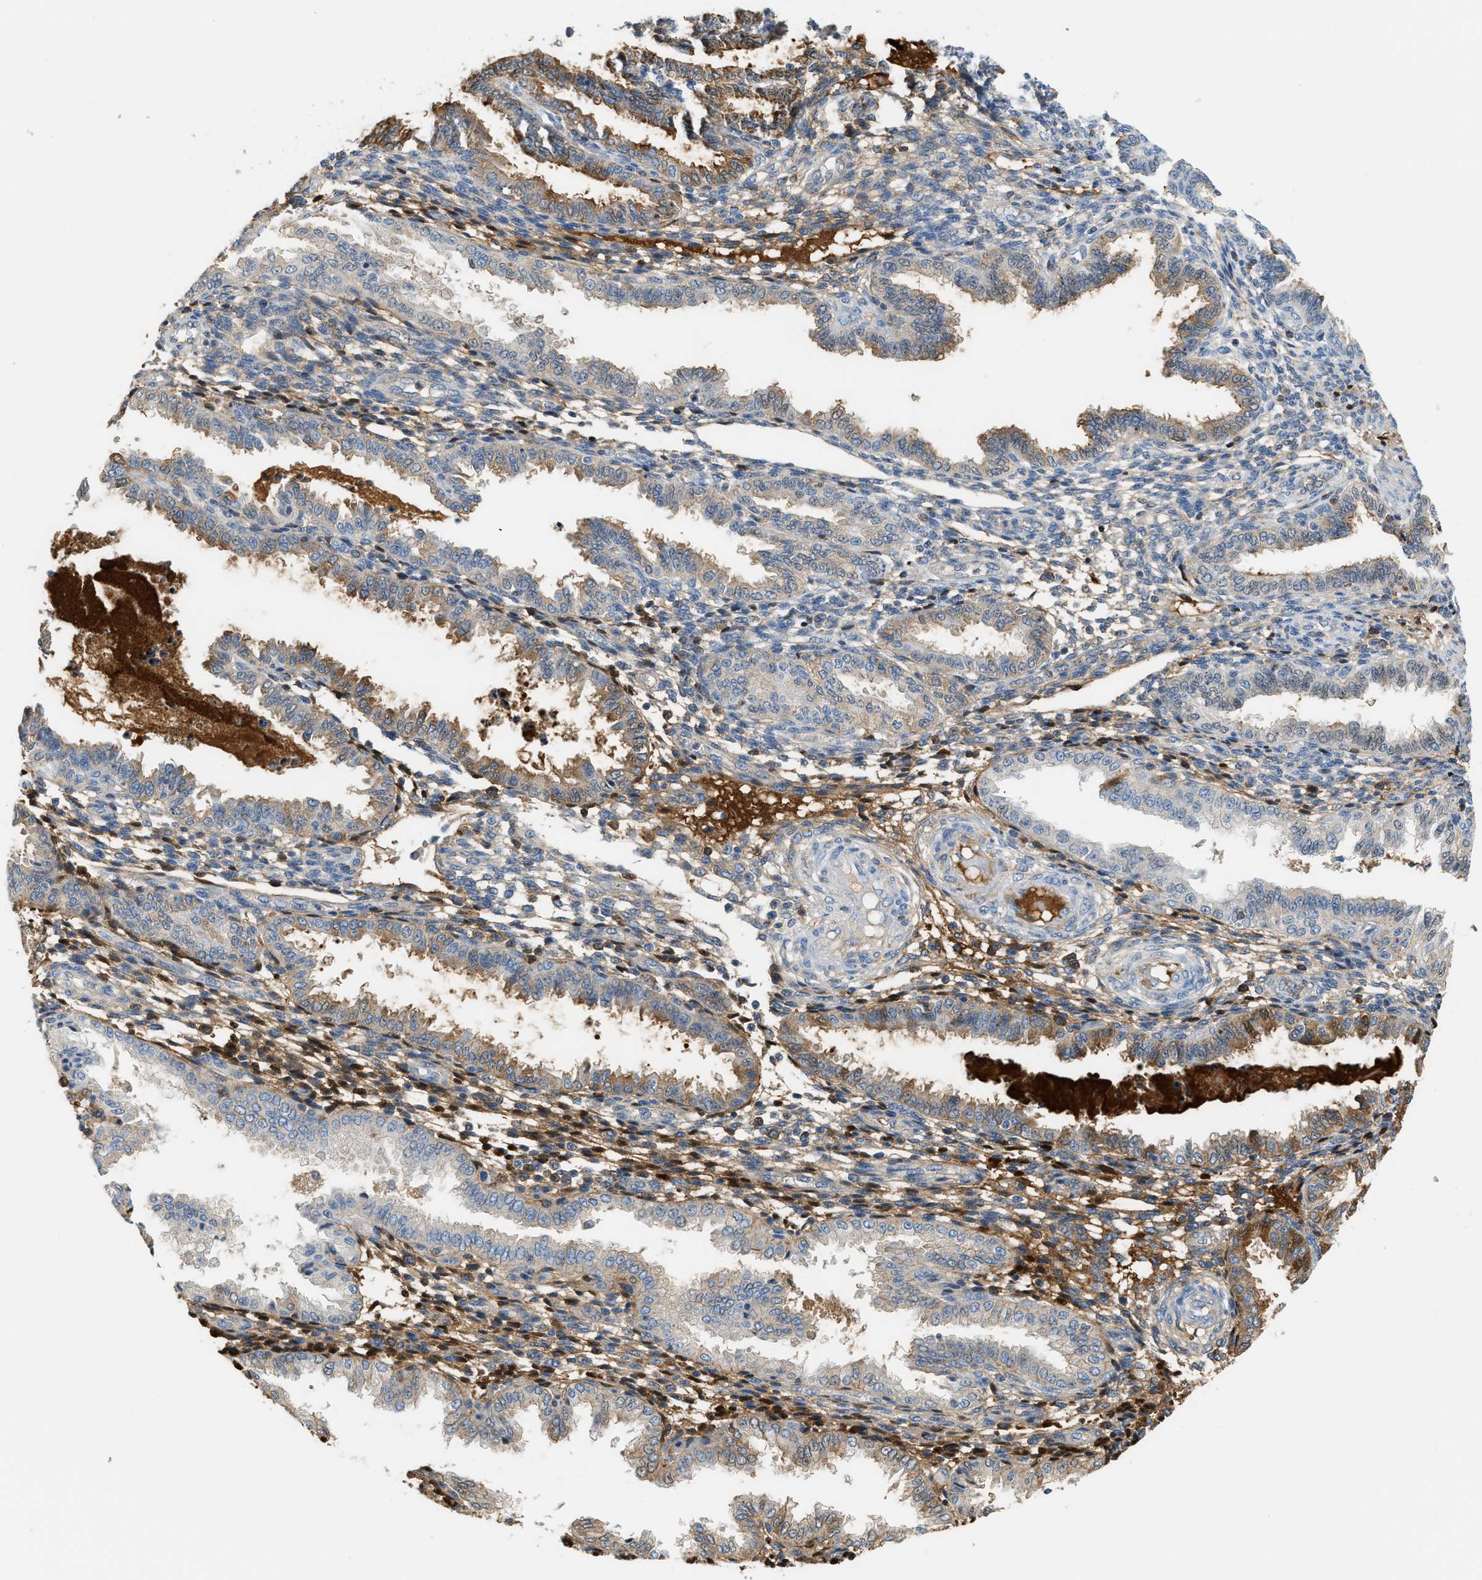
{"staining": {"intensity": "moderate", "quantity": "25%-75%", "location": "cytoplasmic/membranous"}, "tissue": "endometrium", "cell_type": "Cells in endometrial stroma", "image_type": "normal", "snomed": [{"axis": "morphology", "description": "Normal tissue, NOS"}, {"axis": "topography", "description": "Endometrium"}], "caption": "IHC photomicrograph of unremarkable human endometrium stained for a protein (brown), which displays medium levels of moderate cytoplasmic/membranous staining in approximately 25%-75% of cells in endometrial stroma.", "gene": "CFI", "patient": {"sex": "female", "age": 33}}